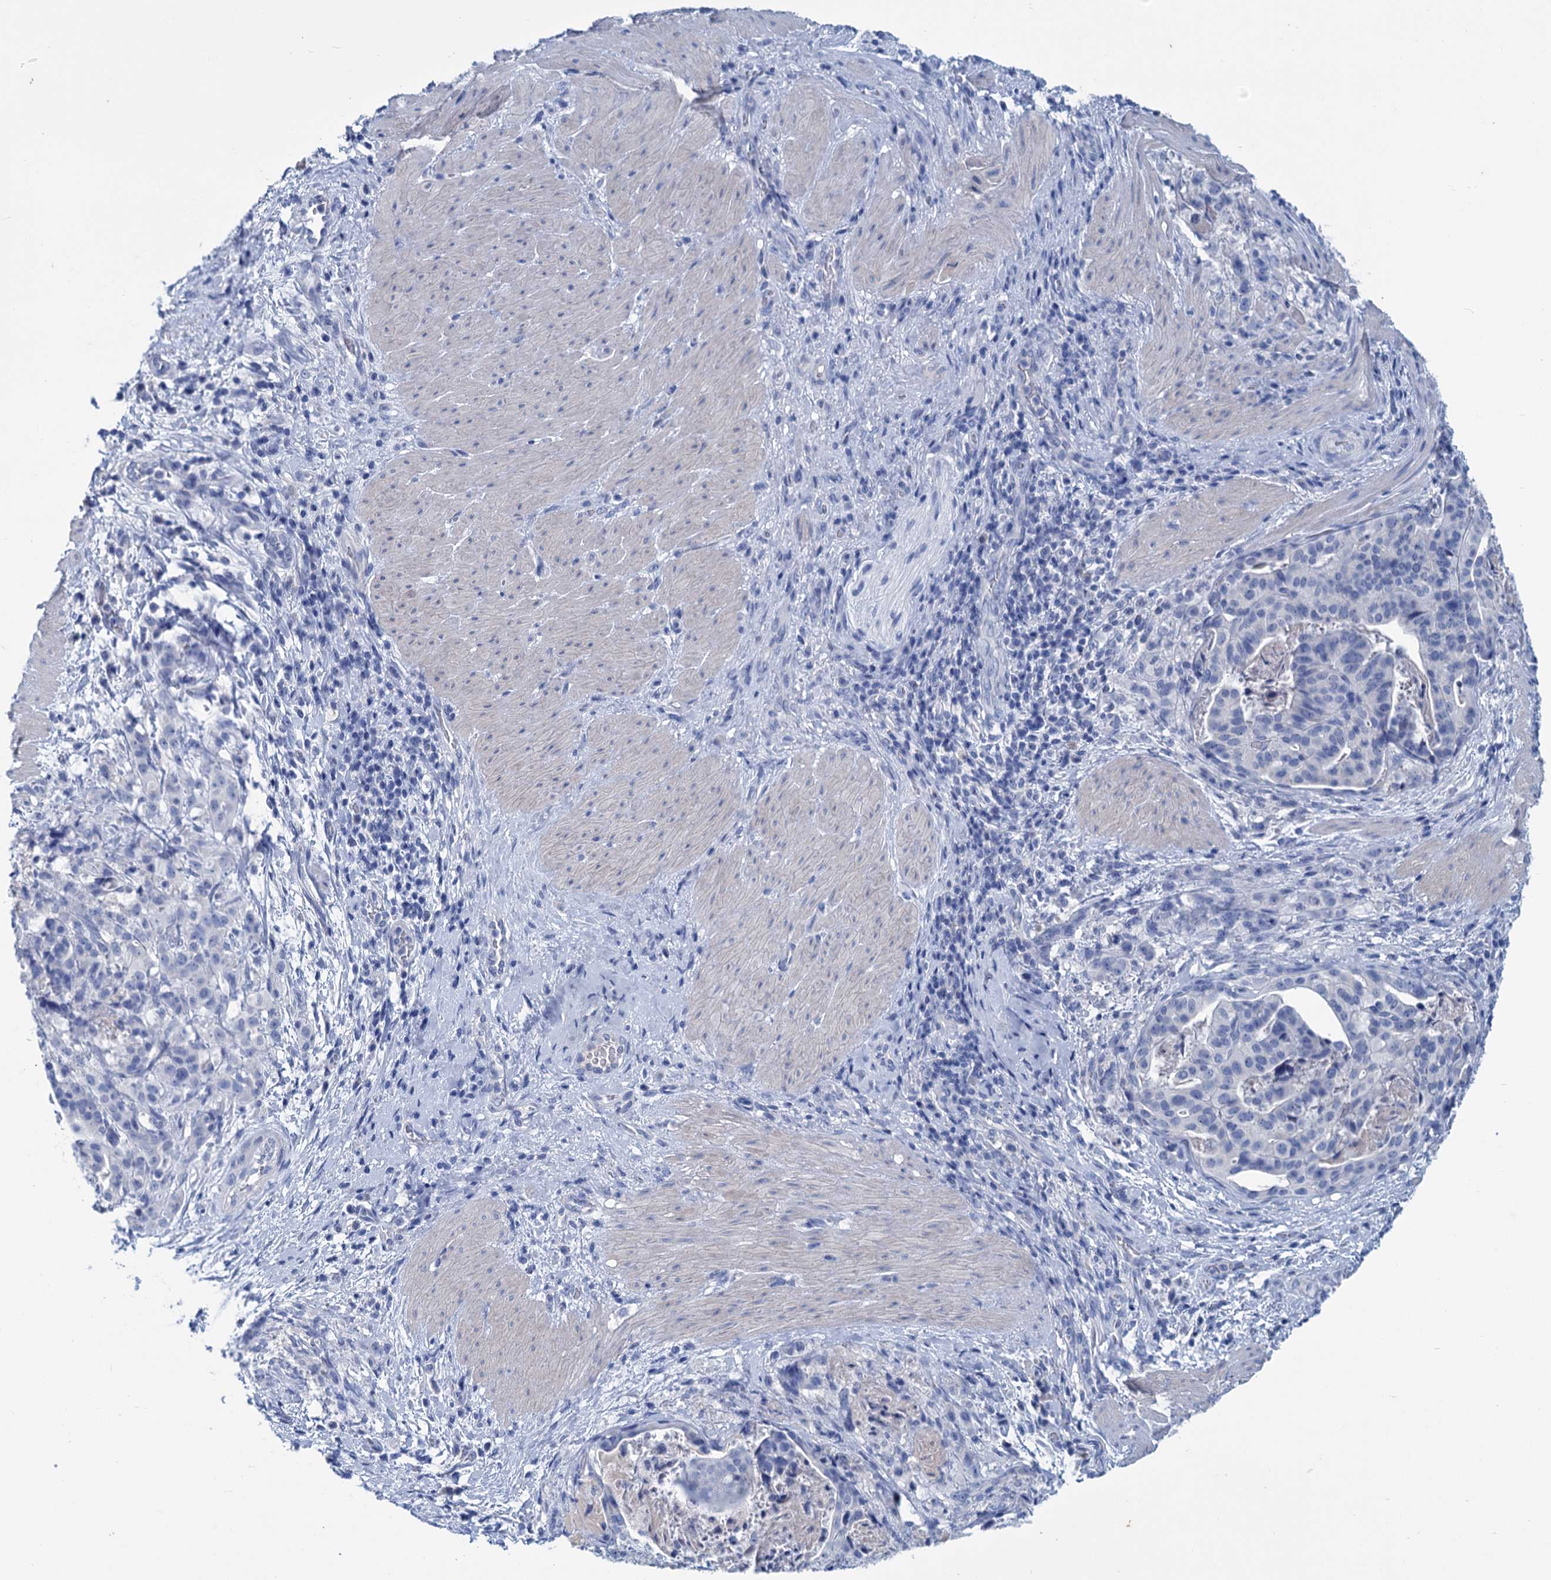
{"staining": {"intensity": "negative", "quantity": "none", "location": "none"}, "tissue": "stomach cancer", "cell_type": "Tumor cells", "image_type": "cancer", "snomed": [{"axis": "morphology", "description": "Adenocarcinoma, NOS"}, {"axis": "topography", "description": "Stomach"}], "caption": "DAB immunohistochemical staining of stomach adenocarcinoma exhibits no significant expression in tumor cells.", "gene": "MYOZ3", "patient": {"sex": "male", "age": 48}}